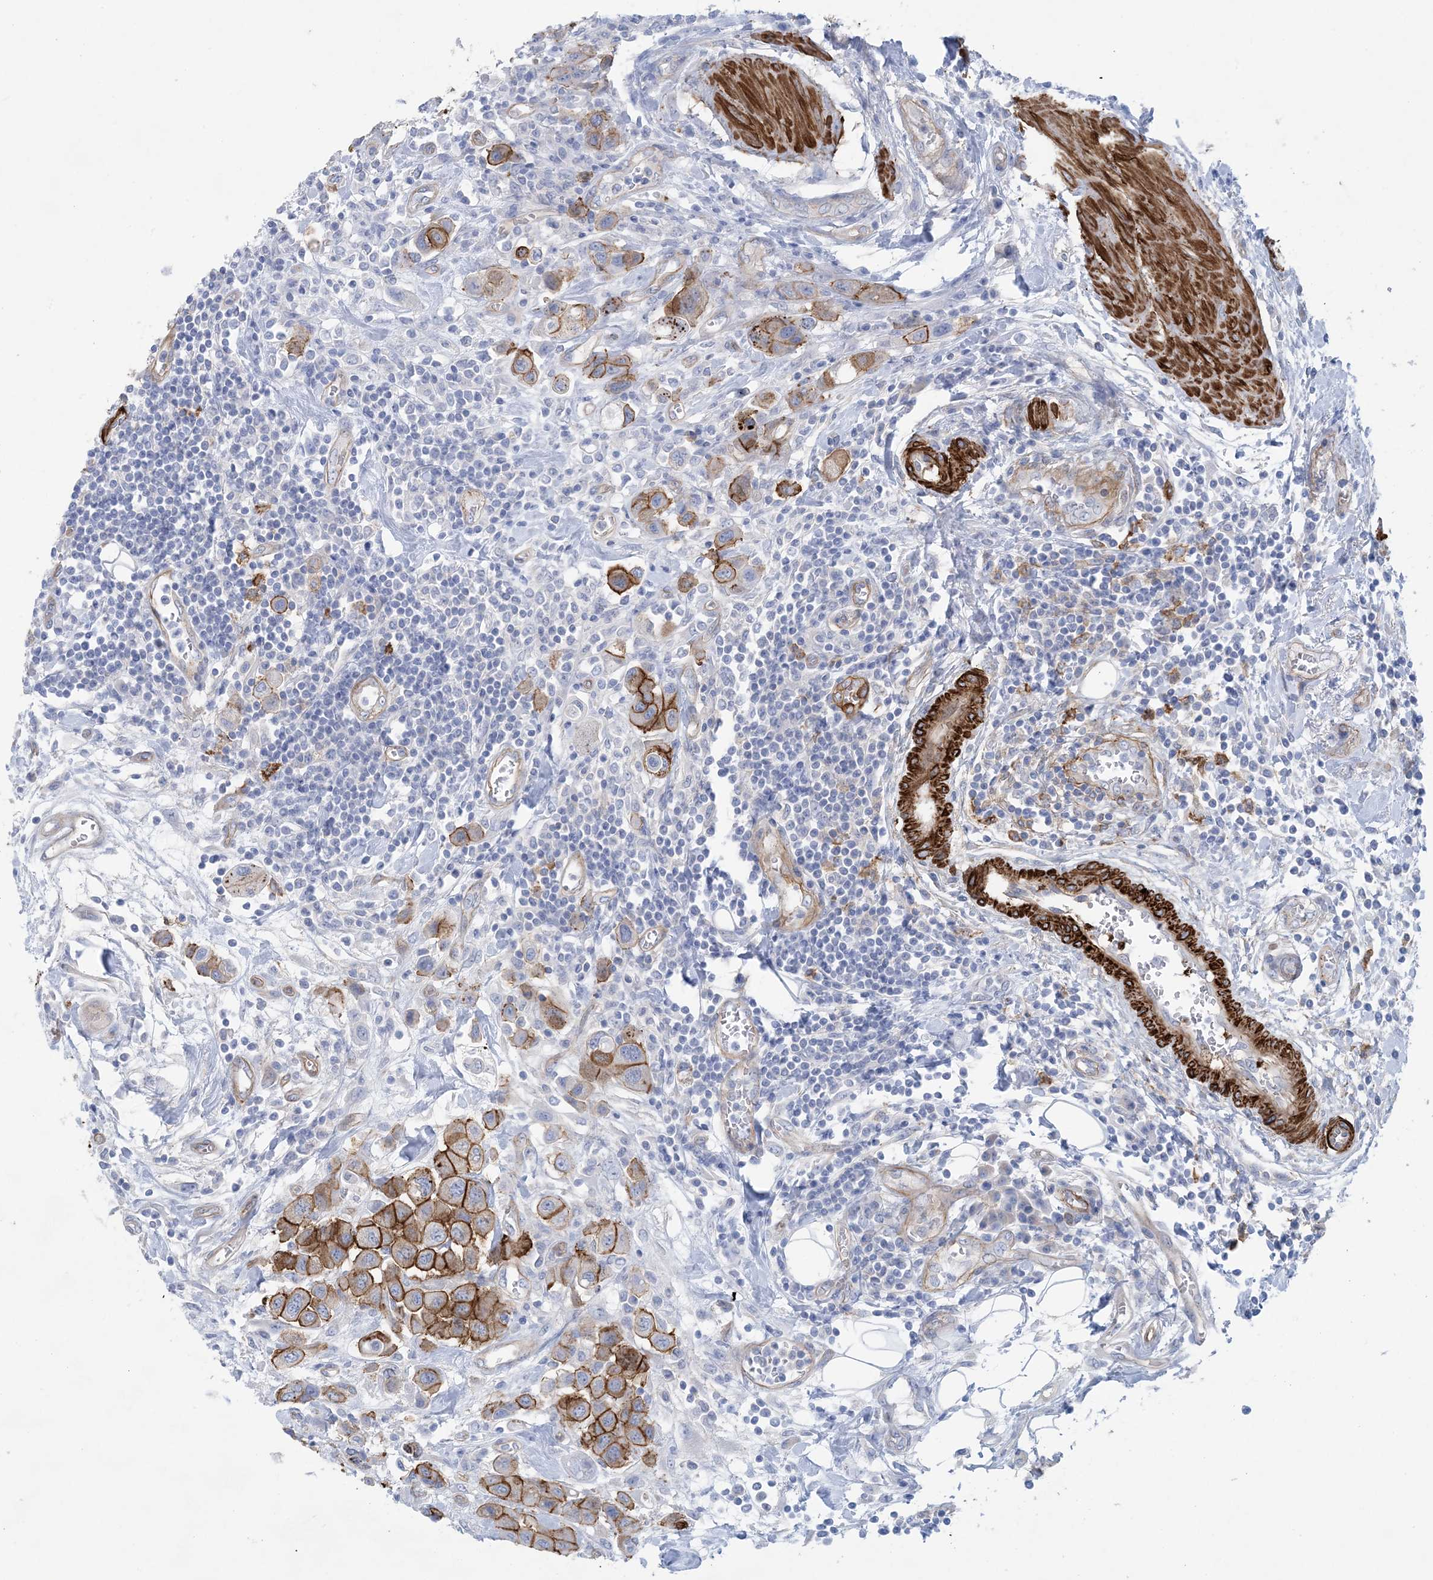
{"staining": {"intensity": "moderate", "quantity": ">75%", "location": "cytoplasmic/membranous"}, "tissue": "urothelial cancer", "cell_type": "Tumor cells", "image_type": "cancer", "snomed": [{"axis": "morphology", "description": "Urothelial carcinoma, High grade"}, {"axis": "topography", "description": "Urinary bladder"}], "caption": "Urothelial cancer stained with IHC exhibits moderate cytoplasmic/membranous expression in about >75% of tumor cells. (IHC, brightfield microscopy, high magnification).", "gene": "SHANK1", "patient": {"sex": "male", "age": 50}}